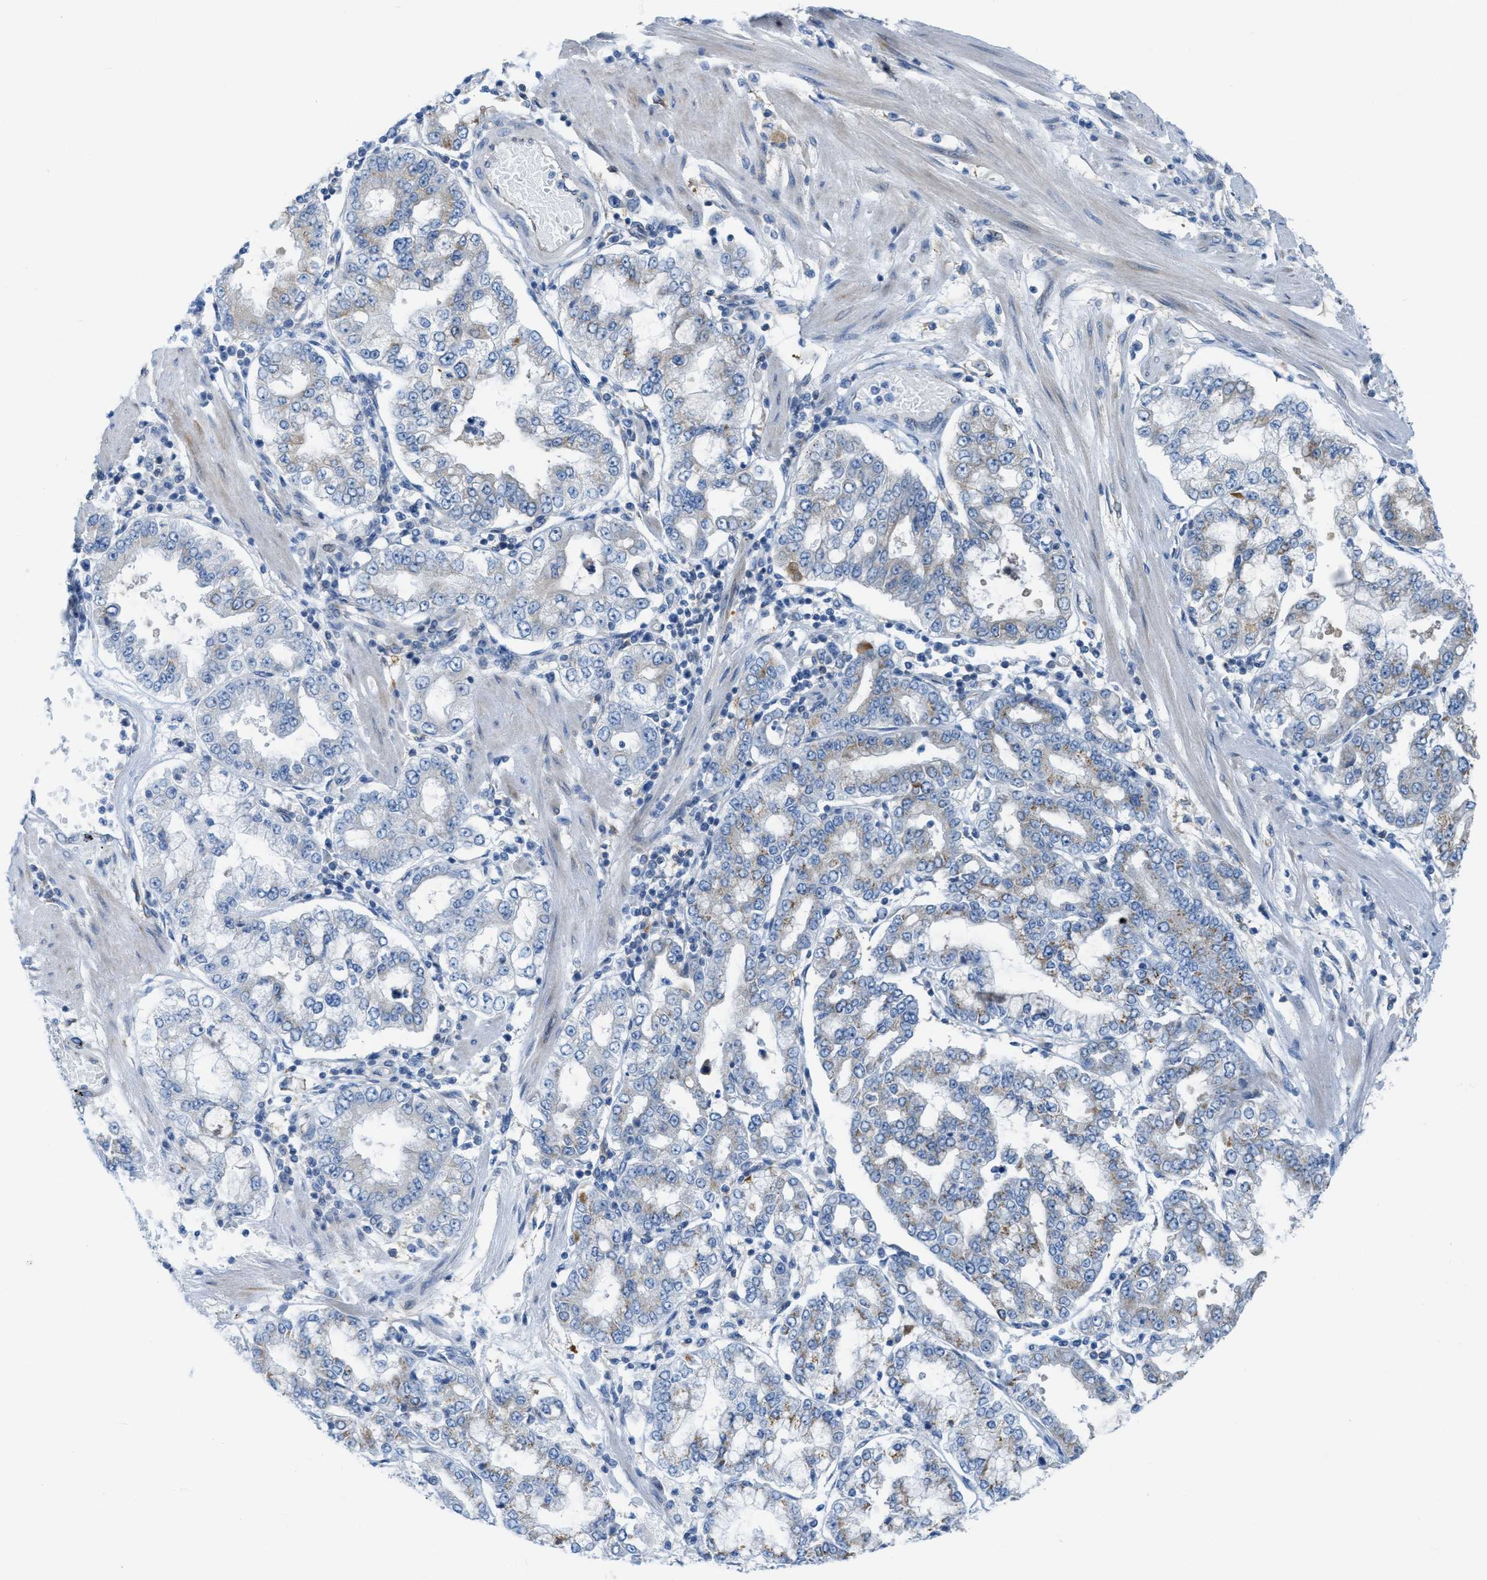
{"staining": {"intensity": "moderate", "quantity": "<25%", "location": "cytoplasmic/membranous"}, "tissue": "stomach cancer", "cell_type": "Tumor cells", "image_type": "cancer", "snomed": [{"axis": "morphology", "description": "Adenocarcinoma, NOS"}, {"axis": "topography", "description": "Stomach"}], "caption": "A low amount of moderate cytoplasmic/membranous staining is identified in about <25% of tumor cells in adenocarcinoma (stomach) tissue.", "gene": "ASGR1", "patient": {"sex": "male", "age": 76}}